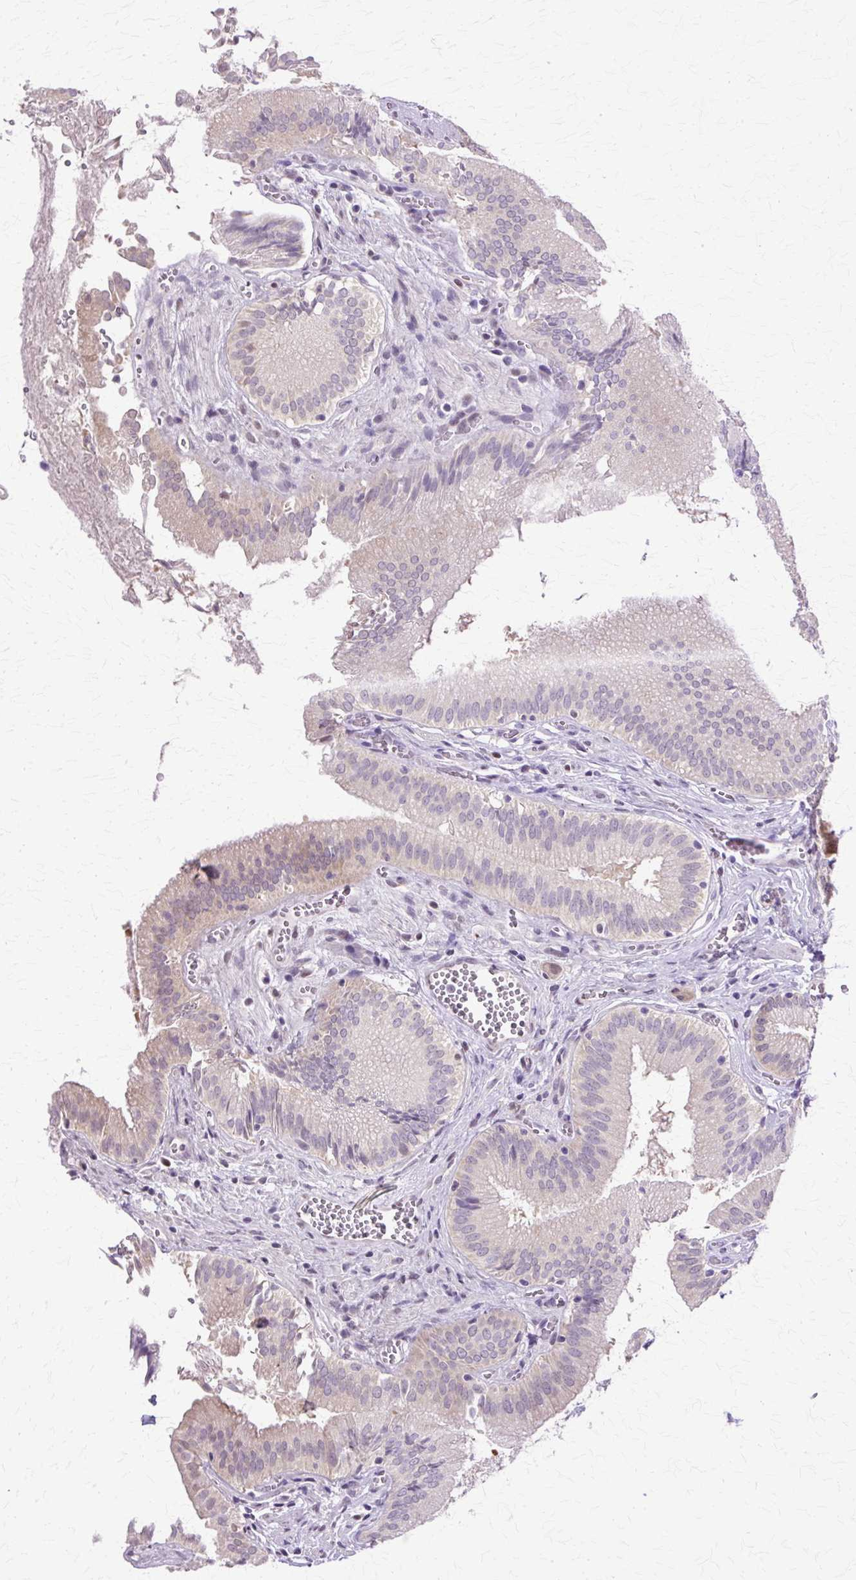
{"staining": {"intensity": "moderate", "quantity": "<25%", "location": "cytoplasmic/membranous,nuclear"}, "tissue": "gallbladder", "cell_type": "Glandular cells", "image_type": "normal", "snomed": [{"axis": "morphology", "description": "Normal tissue, NOS"}, {"axis": "topography", "description": "Gallbladder"}, {"axis": "topography", "description": "Peripheral nerve tissue"}], "caption": "Protein expression analysis of benign gallbladder exhibits moderate cytoplasmic/membranous,nuclear staining in approximately <25% of glandular cells. The protein is shown in brown color, while the nuclei are stained blue.", "gene": "HSPA1A", "patient": {"sex": "male", "age": 17}}